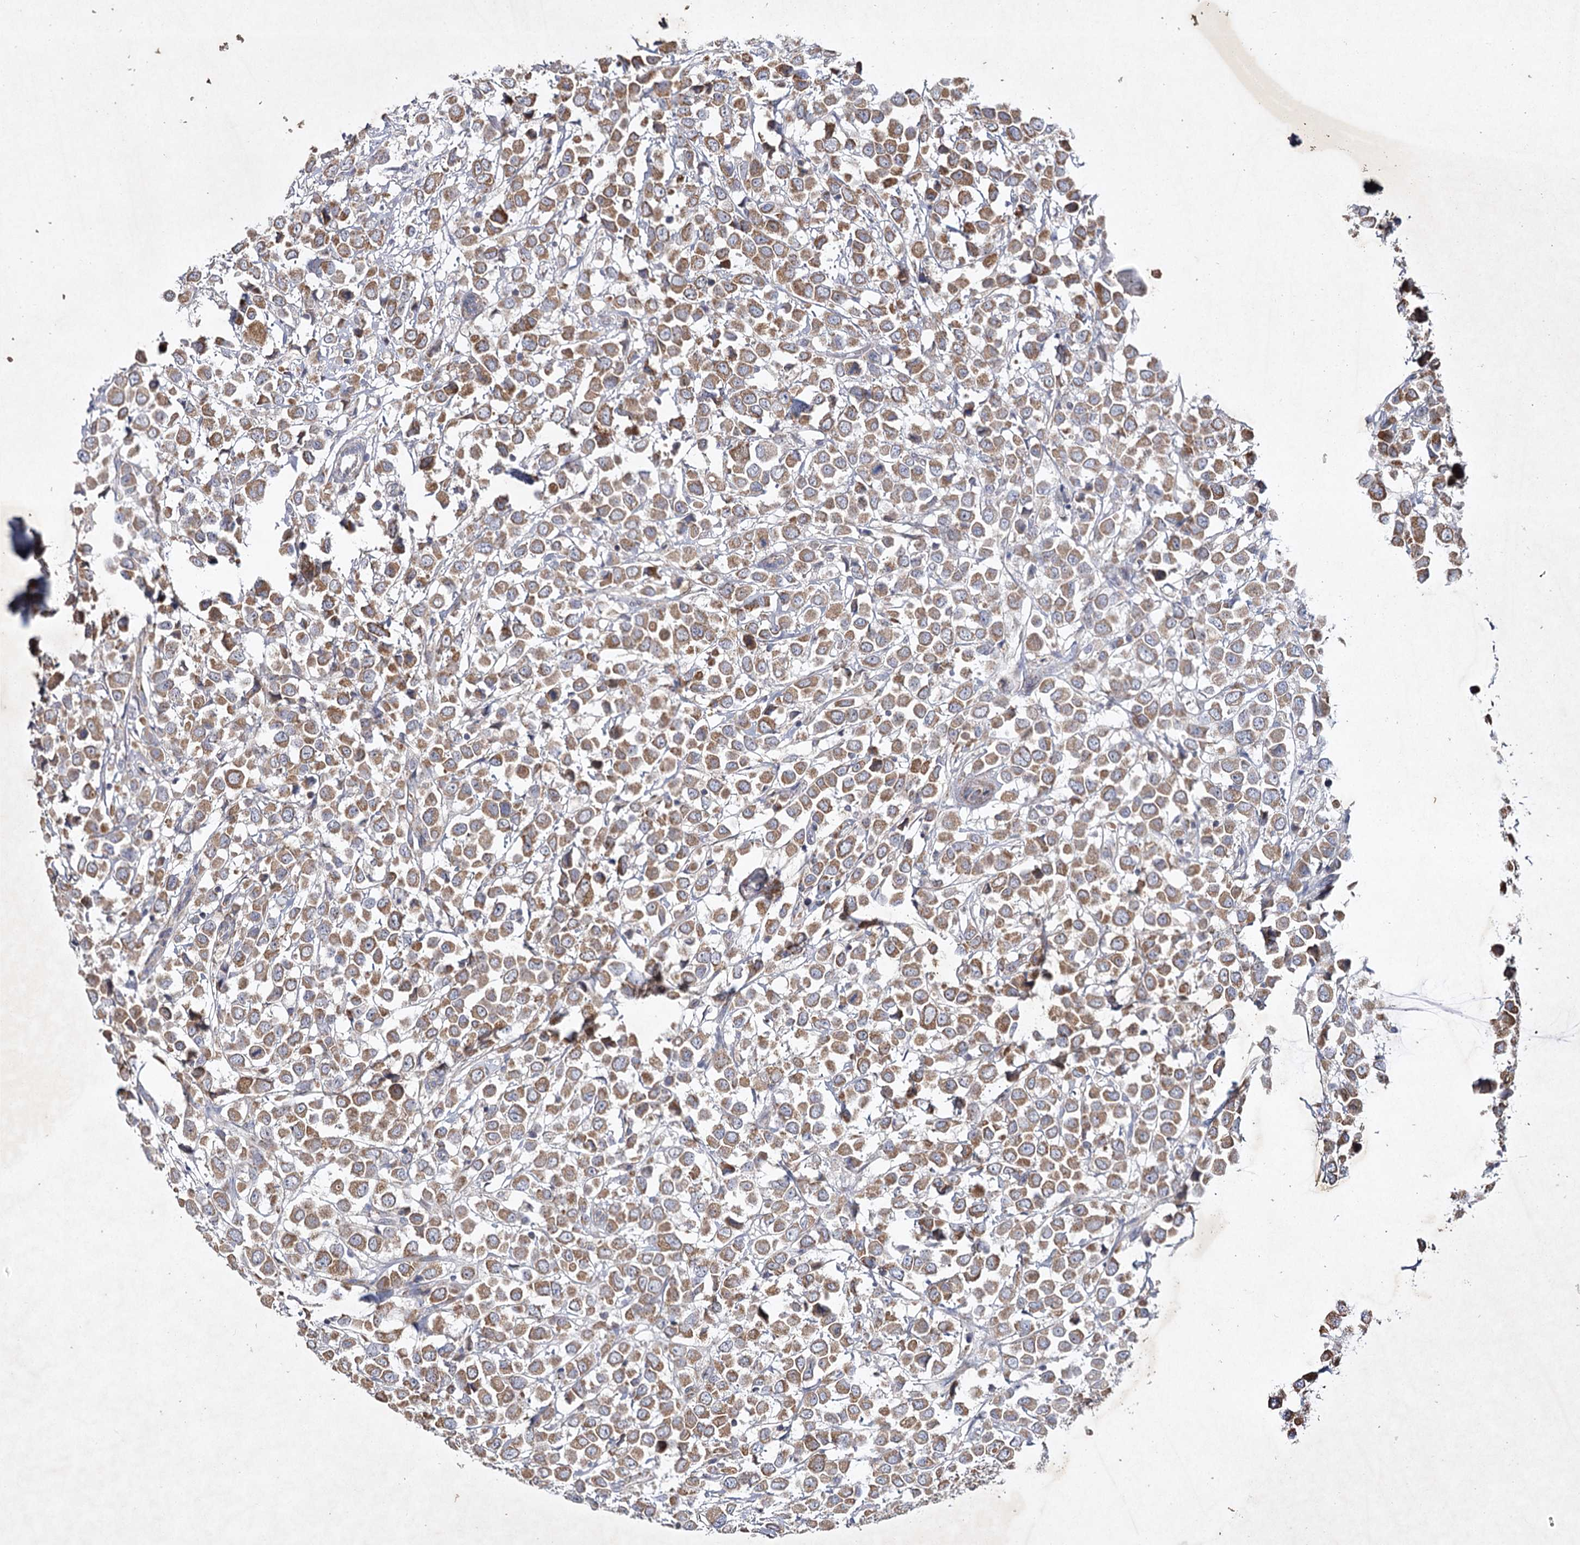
{"staining": {"intensity": "strong", "quantity": ">75%", "location": "cytoplasmic/membranous"}, "tissue": "breast cancer", "cell_type": "Tumor cells", "image_type": "cancer", "snomed": [{"axis": "morphology", "description": "Duct carcinoma"}, {"axis": "topography", "description": "Breast"}], "caption": "Infiltrating ductal carcinoma (breast) stained for a protein (brown) demonstrates strong cytoplasmic/membranous positive expression in about >75% of tumor cells.", "gene": "MRPL44", "patient": {"sex": "female", "age": 61}}